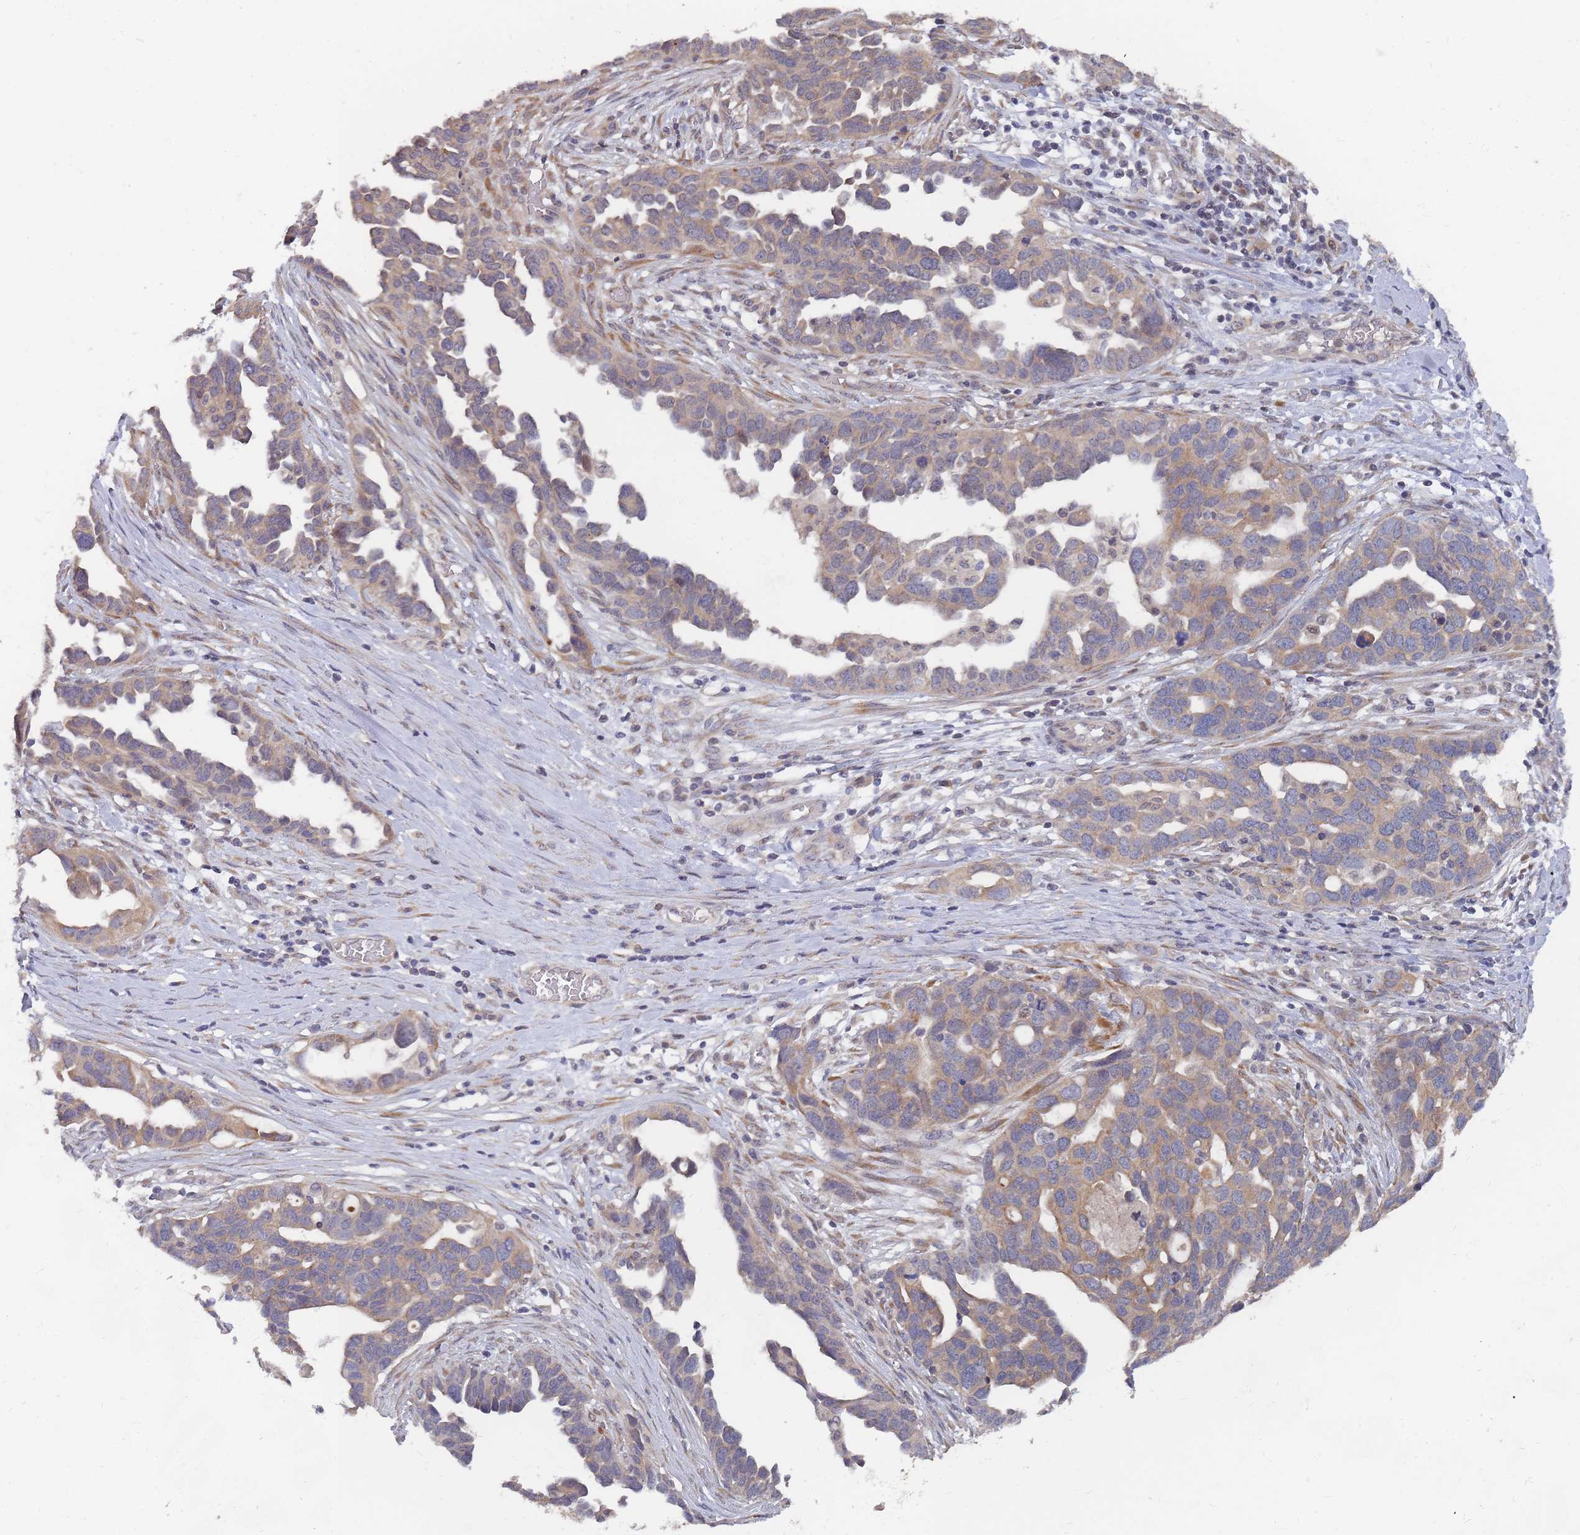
{"staining": {"intensity": "weak", "quantity": "25%-75%", "location": "cytoplasmic/membranous"}, "tissue": "ovarian cancer", "cell_type": "Tumor cells", "image_type": "cancer", "snomed": [{"axis": "morphology", "description": "Cystadenocarcinoma, serous, NOS"}, {"axis": "topography", "description": "Ovary"}], "caption": "Protein expression analysis of human ovarian cancer reveals weak cytoplasmic/membranous staining in about 25%-75% of tumor cells.", "gene": "SLC35F5", "patient": {"sex": "female", "age": 54}}